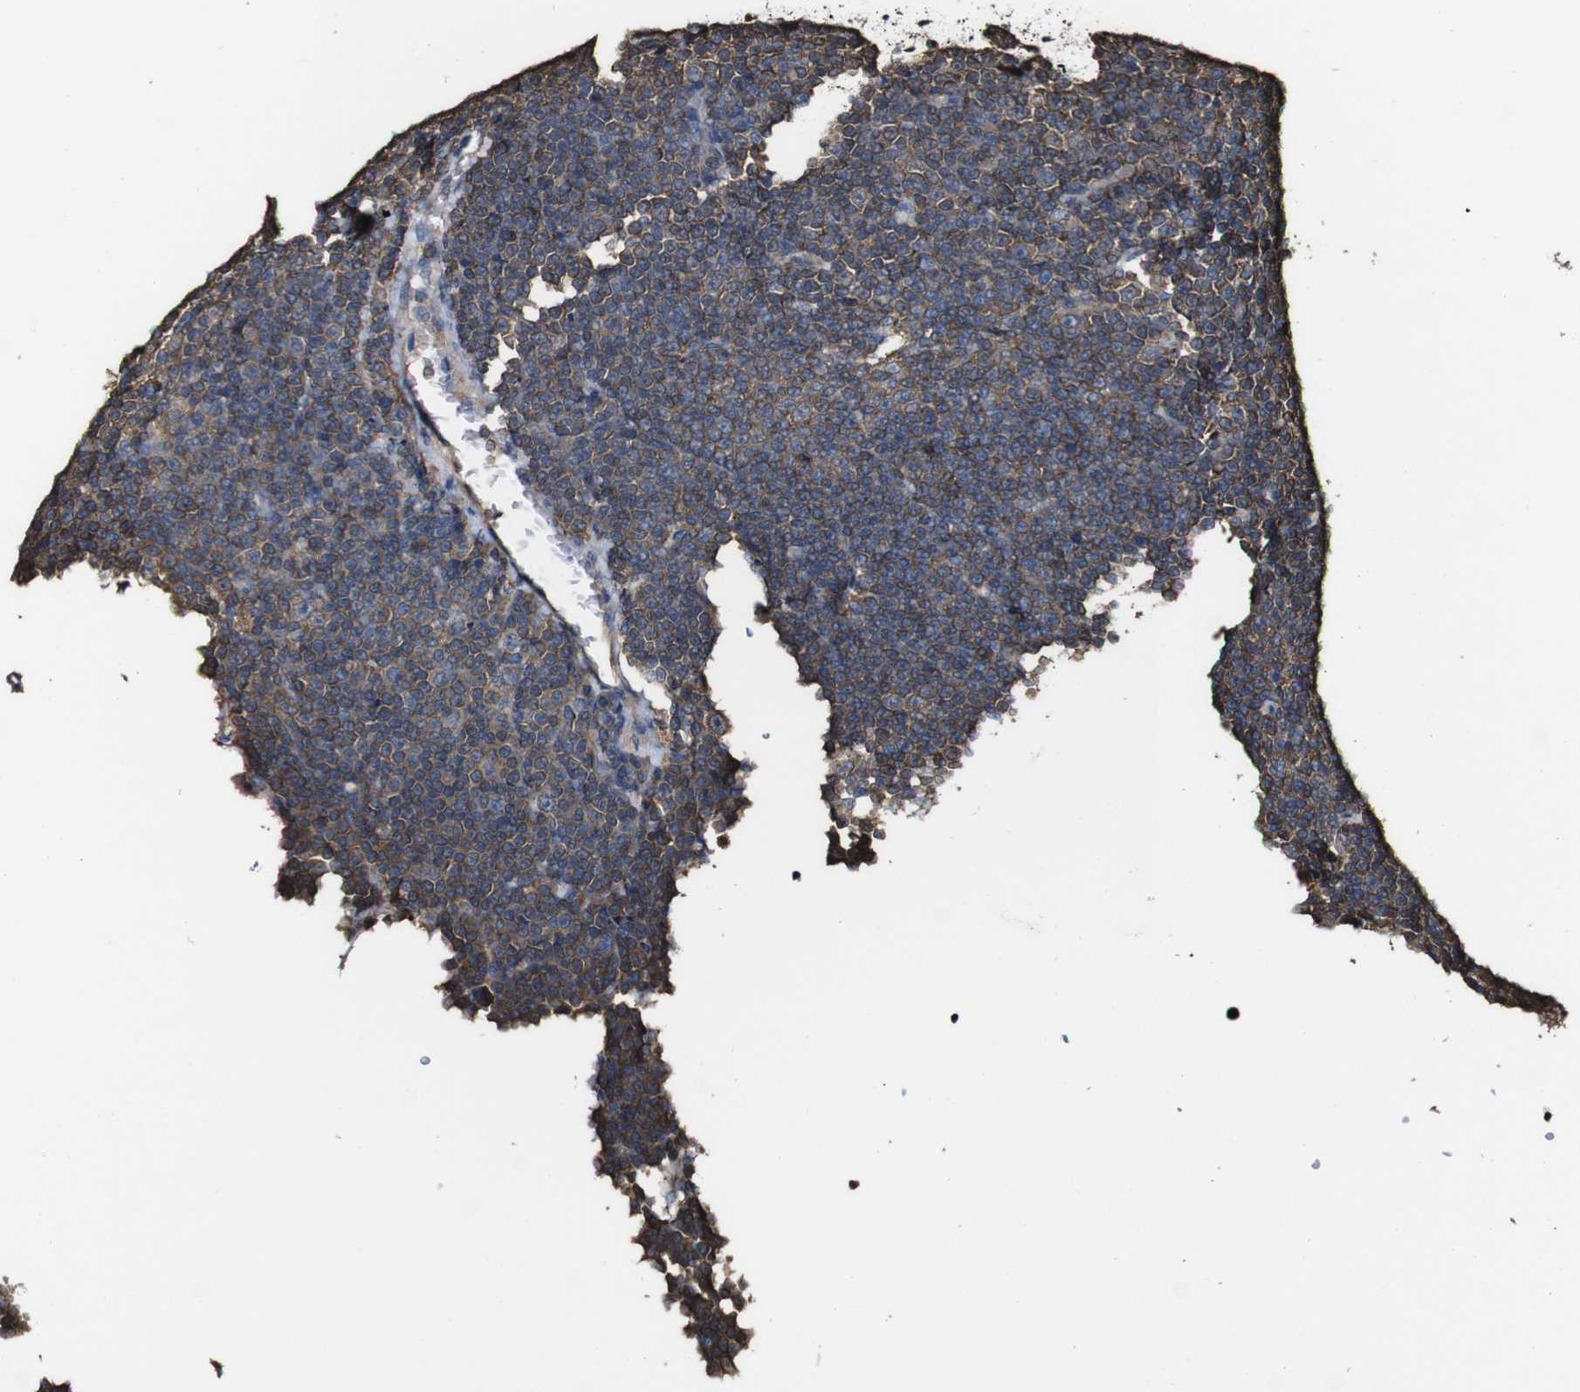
{"staining": {"intensity": "moderate", "quantity": "<25%", "location": "cytoplasmic/membranous"}, "tissue": "lymphoma", "cell_type": "Tumor cells", "image_type": "cancer", "snomed": [{"axis": "morphology", "description": "Malignant lymphoma, non-Hodgkin's type, Low grade"}, {"axis": "topography", "description": "Lymph node"}], "caption": "Immunohistochemistry (IHC) of low-grade malignant lymphoma, non-Hodgkin's type shows low levels of moderate cytoplasmic/membranous expression in about <25% of tumor cells.", "gene": "PTPRR", "patient": {"sex": "female", "age": 67}}